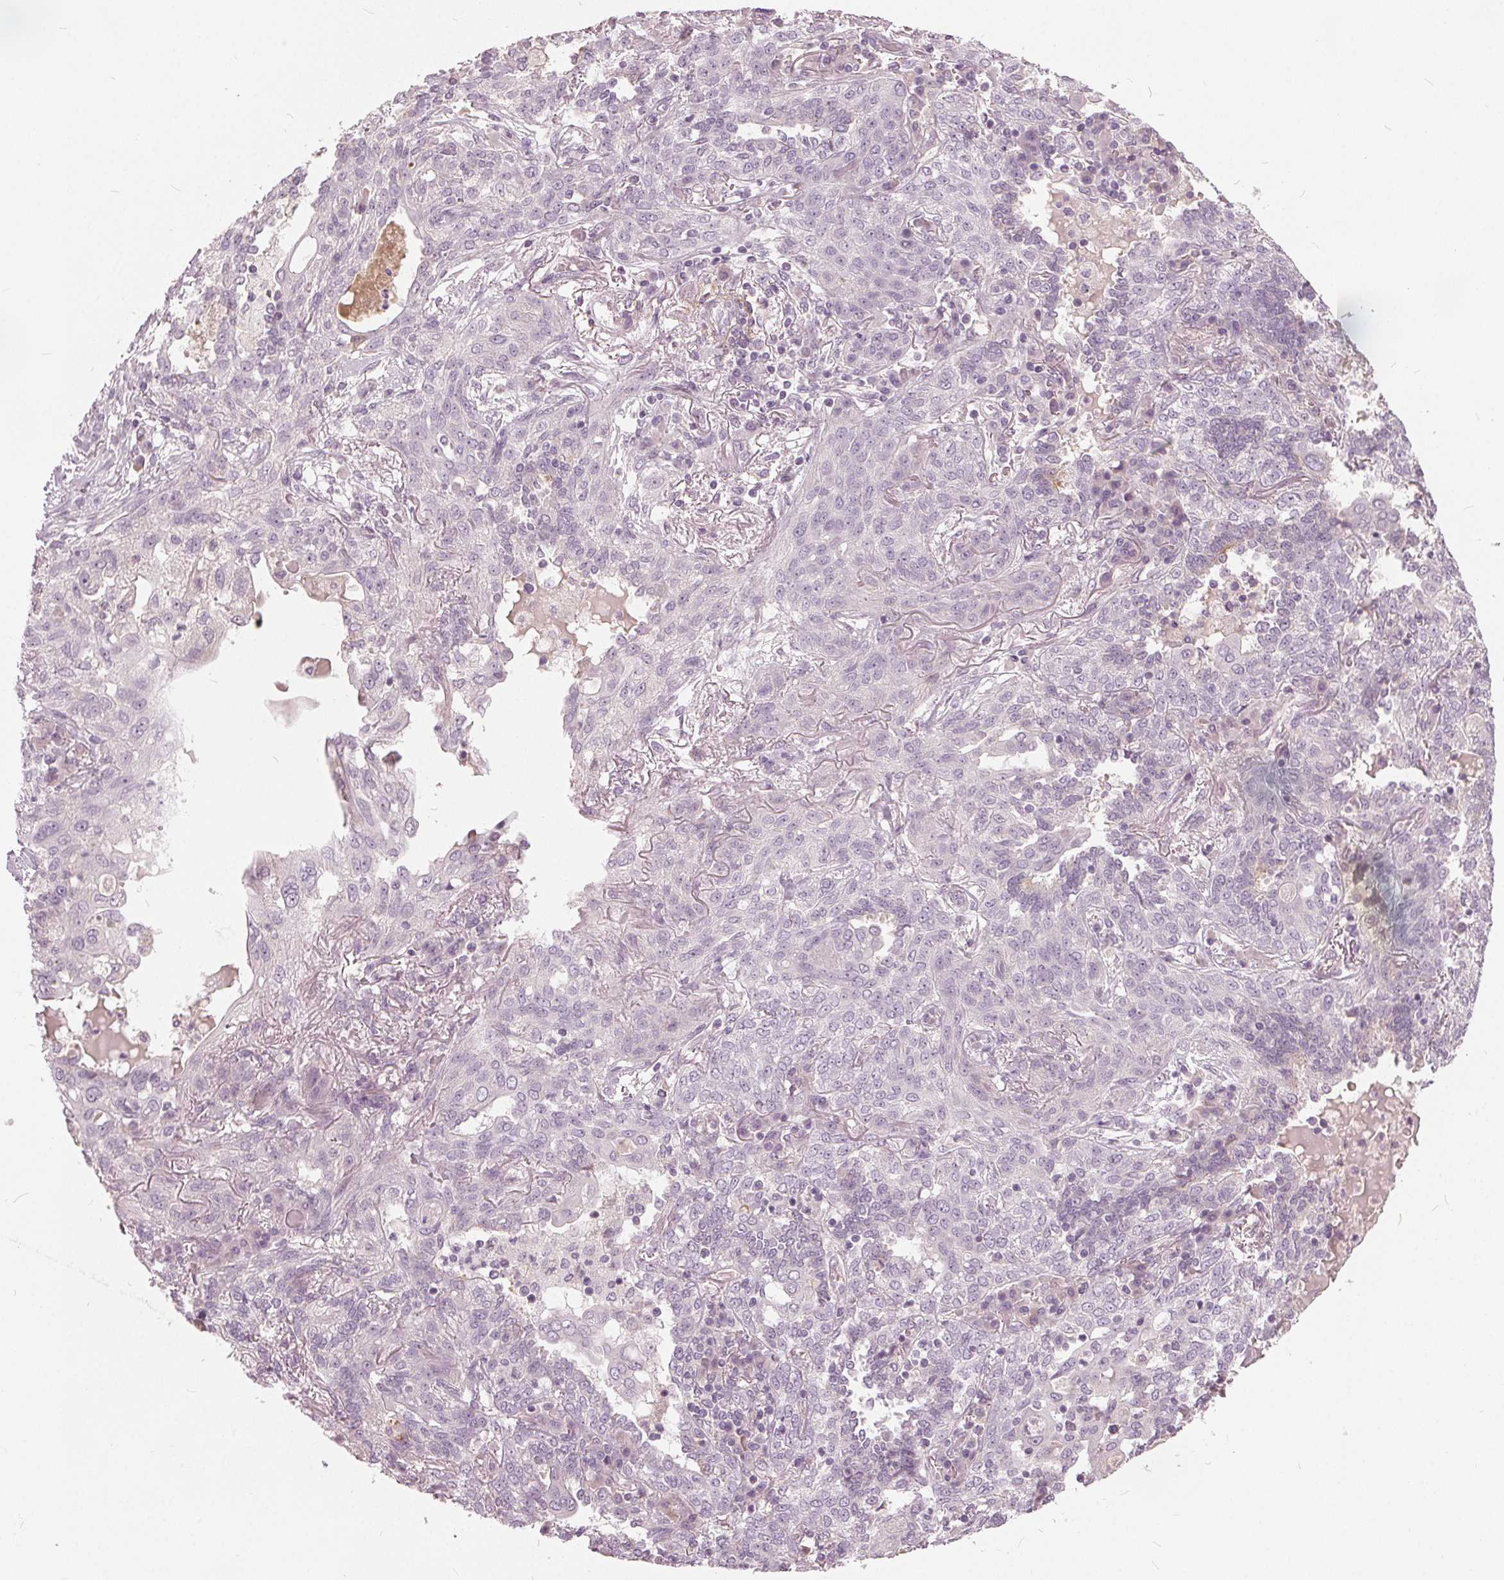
{"staining": {"intensity": "negative", "quantity": "none", "location": "none"}, "tissue": "lung cancer", "cell_type": "Tumor cells", "image_type": "cancer", "snomed": [{"axis": "morphology", "description": "Squamous cell carcinoma, NOS"}, {"axis": "topography", "description": "Lung"}], "caption": "A photomicrograph of human lung squamous cell carcinoma is negative for staining in tumor cells.", "gene": "KLK13", "patient": {"sex": "female", "age": 70}}